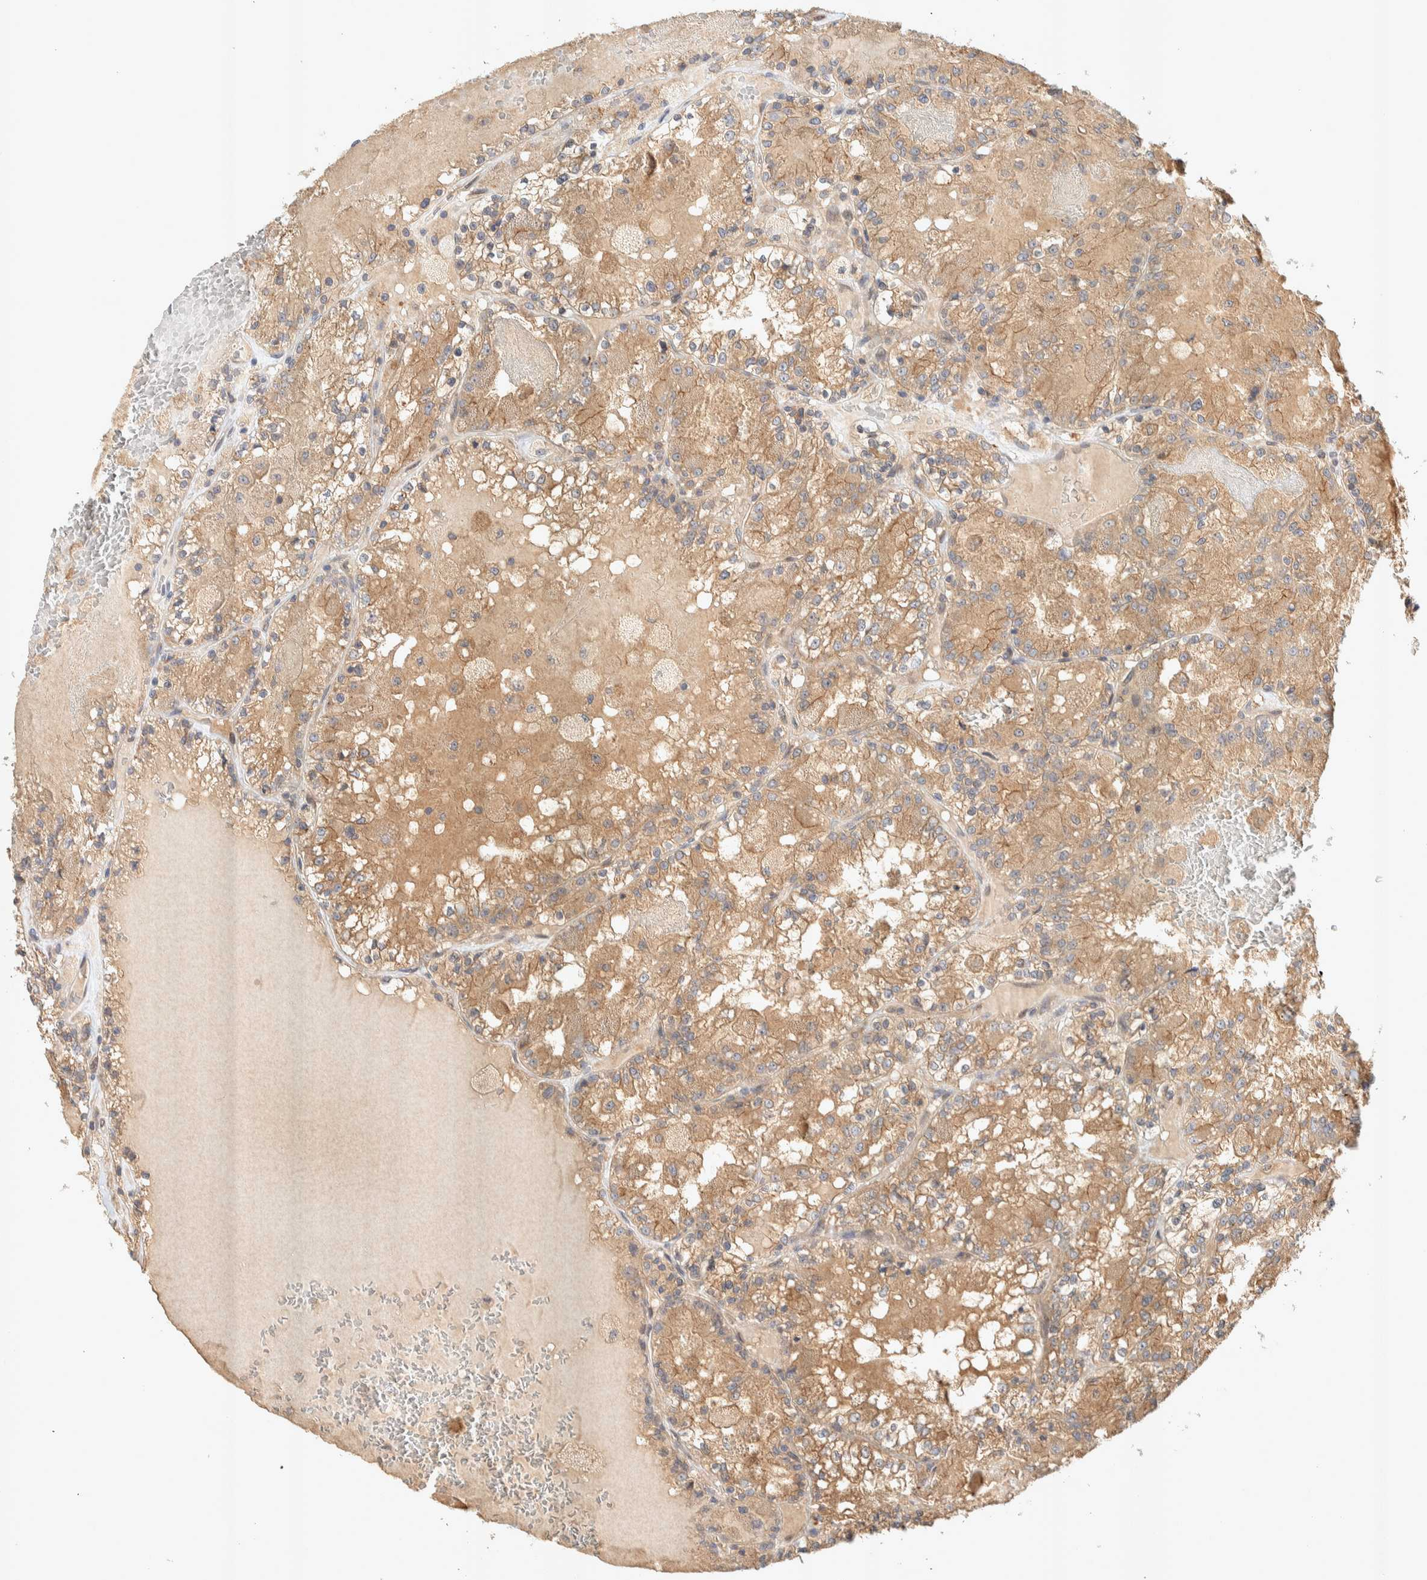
{"staining": {"intensity": "moderate", "quantity": ">75%", "location": "cytoplasmic/membranous"}, "tissue": "renal cancer", "cell_type": "Tumor cells", "image_type": "cancer", "snomed": [{"axis": "morphology", "description": "Adenocarcinoma, NOS"}, {"axis": "topography", "description": "Kidney"}], "caption": "There is medium levels of moderate cytoplasmic/membranous expression in tumor cells of renal cancer (adenocarcinoma), as demonstrated by immunohistochemical staining (brown color).", "gene": "PXK", "patient": {"sex": "female", "age": 56}}